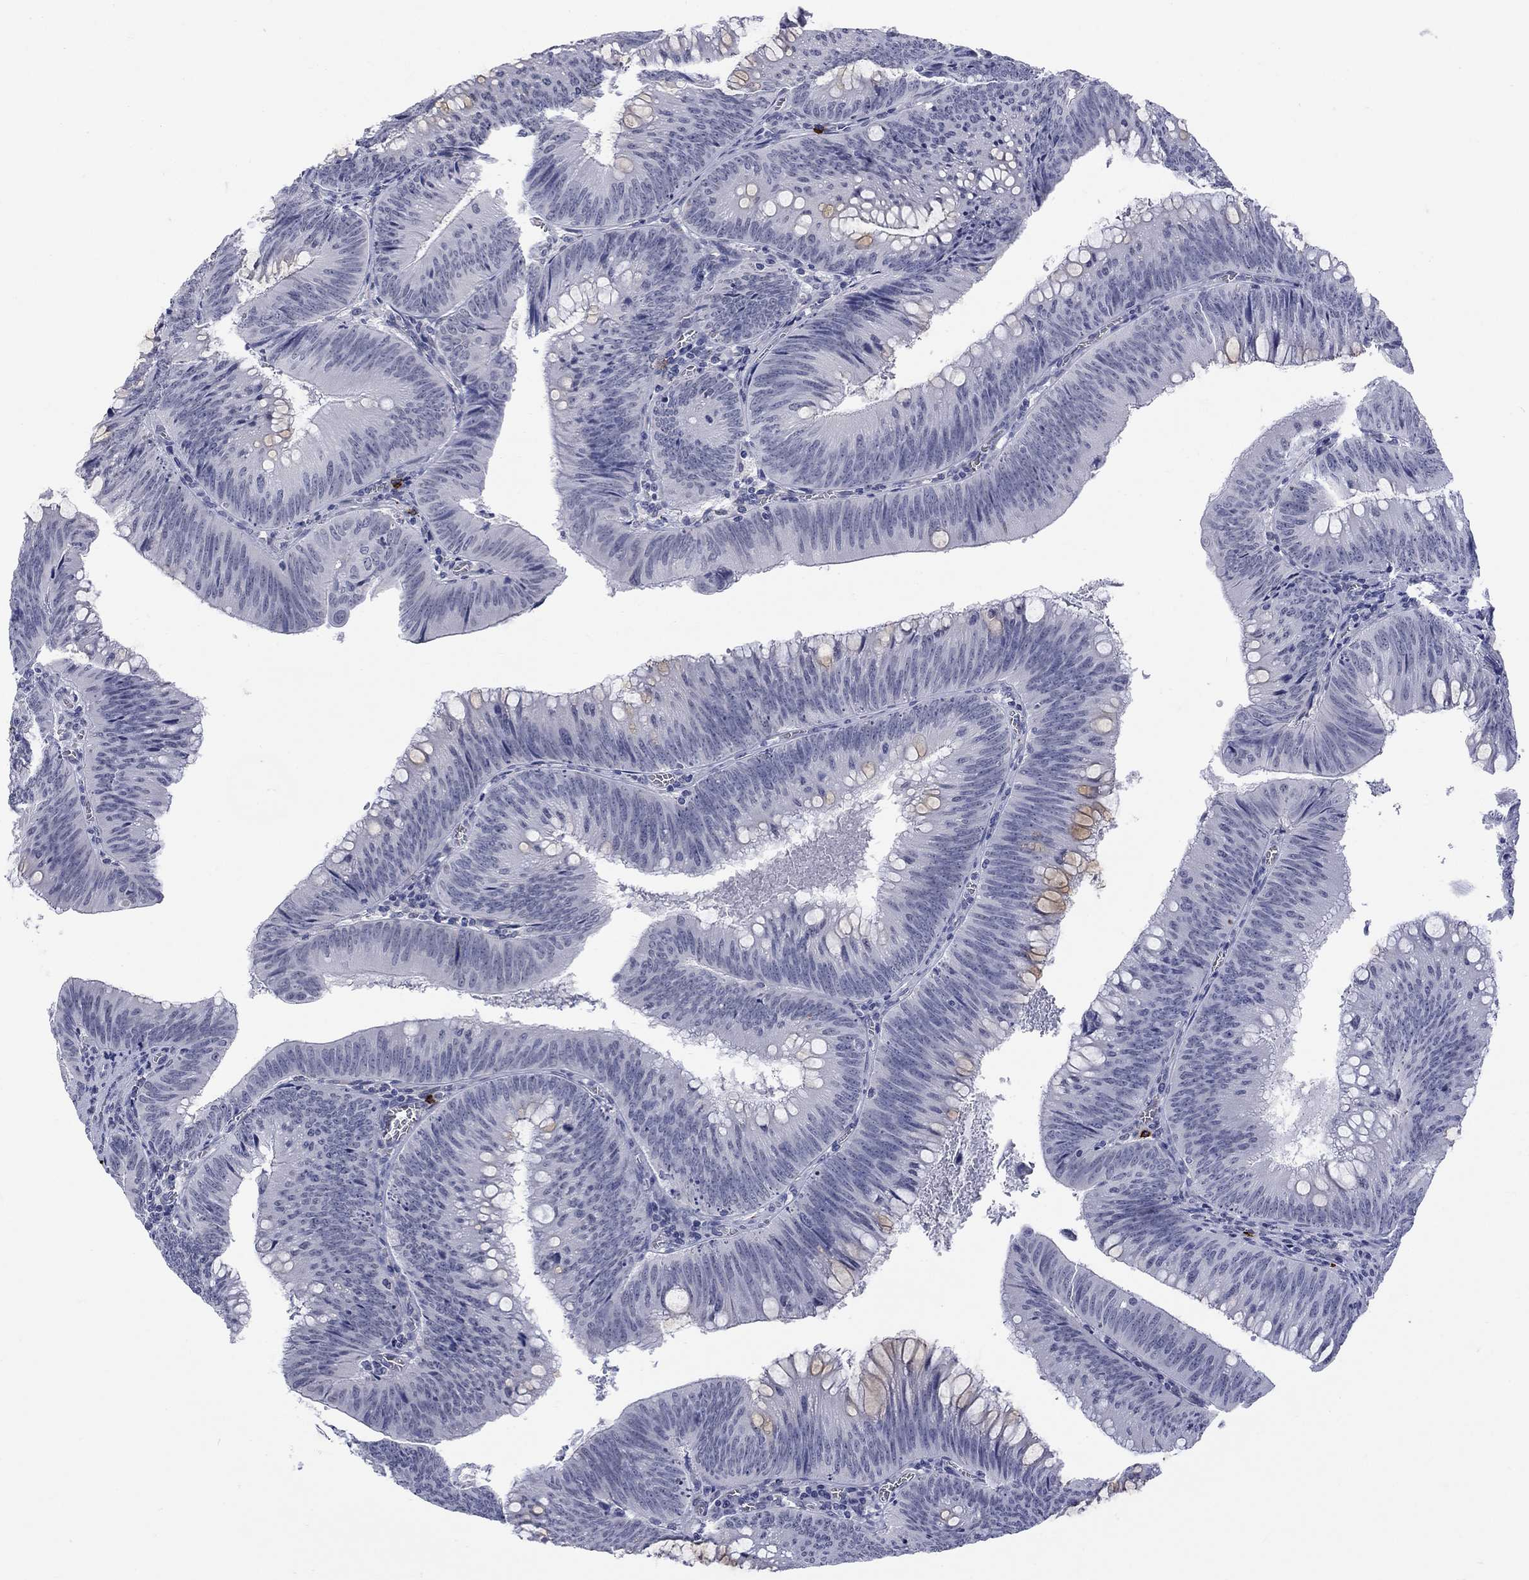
{"staining": {"intensity": "negative", "quantity": "none", "location": "none"}, "tissue": "colorectal cancer", "cell_type": "Tumor cells", "image_type": "cancer", "snomed": [{"axis": "morphology", "description": "Adenocarcinoma, NOS"}, {"axis": "topography", "description": "Rectum"}], "caption": "Human colorectal cancer (adenocarcinoma) stained for a protein using immunohistochemistry (IHC) reveals no staining in tumor cells.", "gene": "ECEL1", "patient": {"sex": "female", "age": 72}}